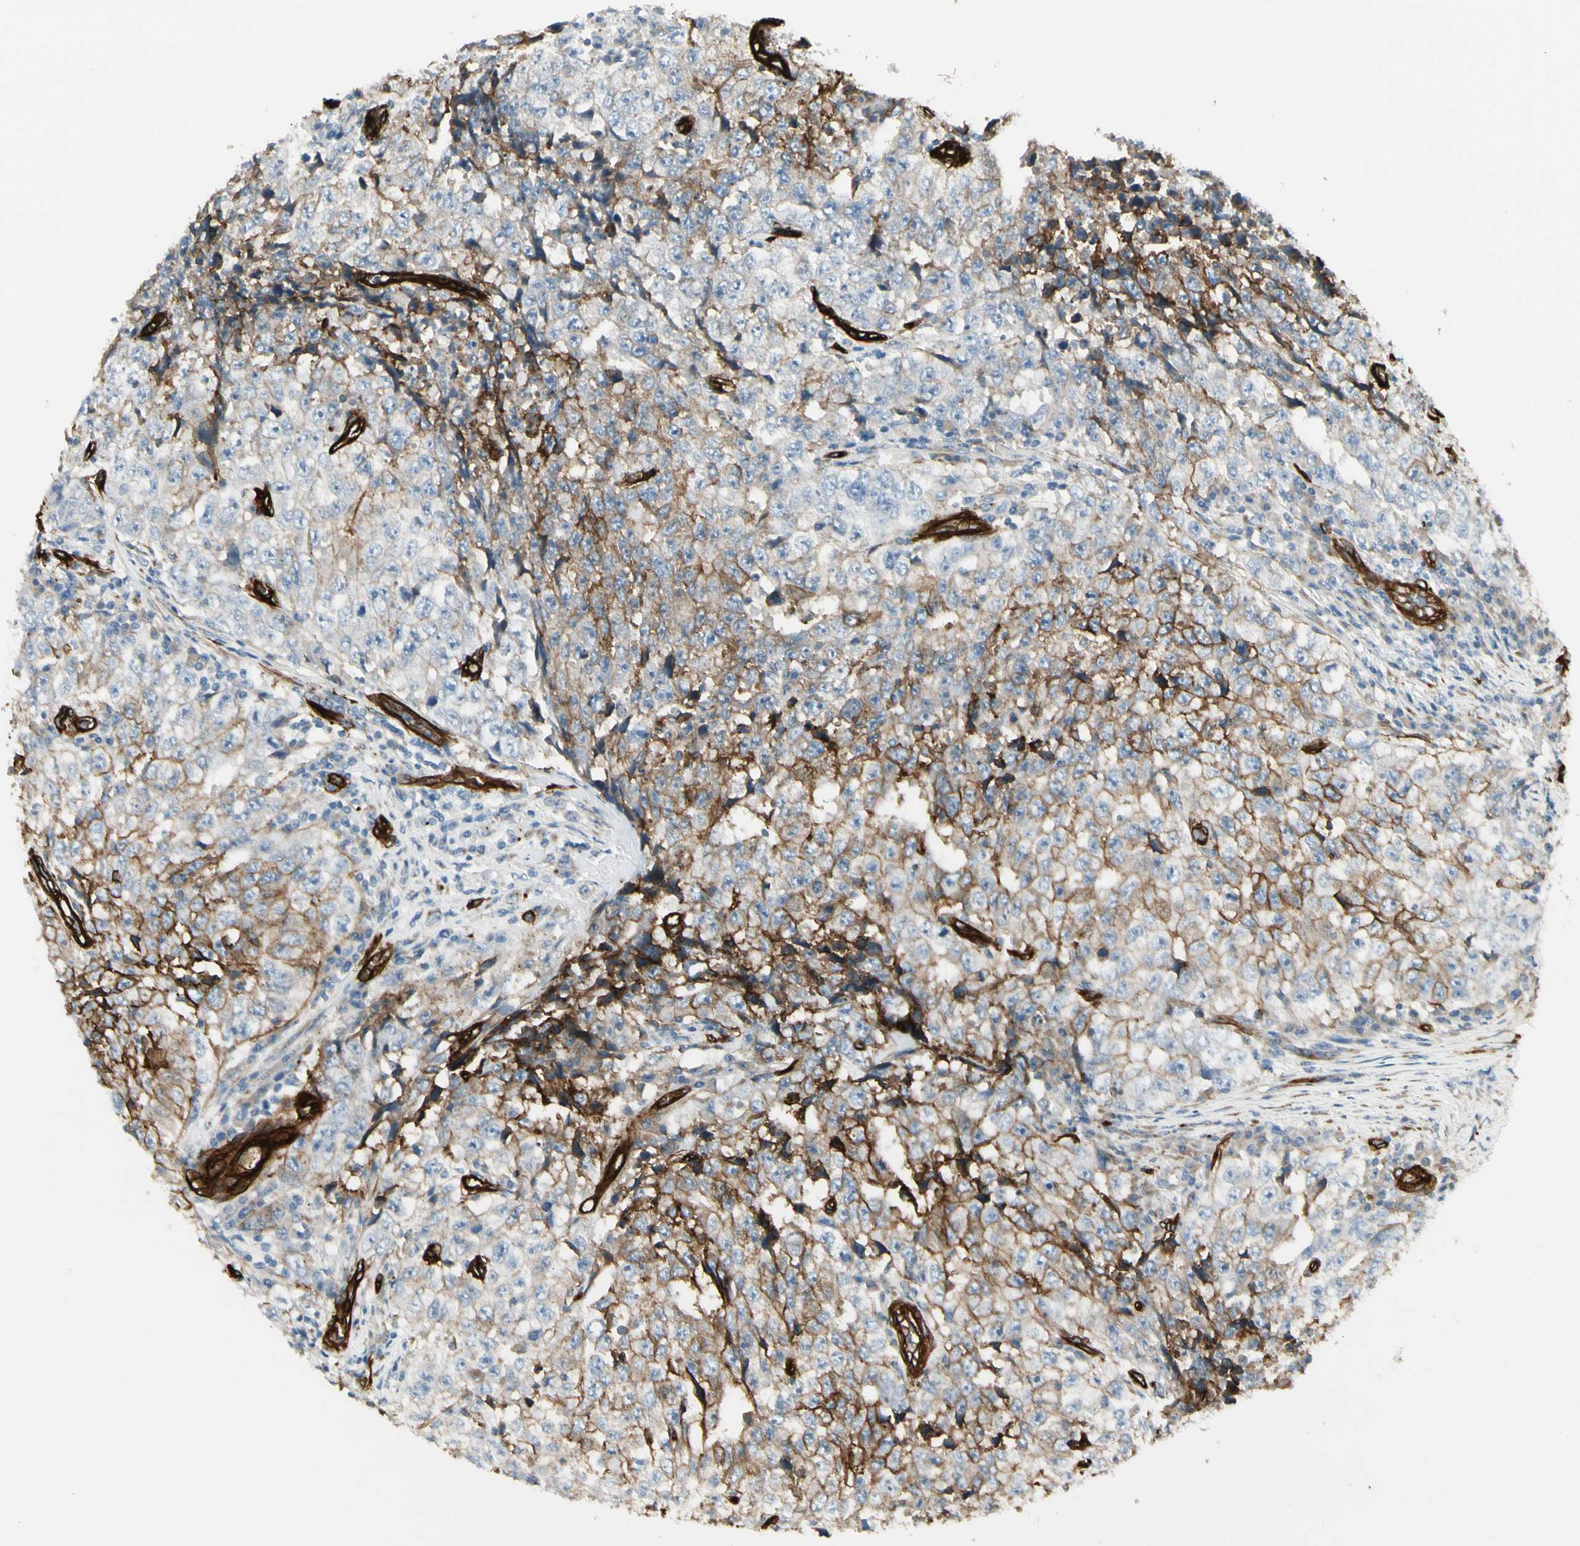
{"staining": {"intensity": "moderate", "quantity": "<25%", "location": "cytoplasmic/membranous"}, "tissue": "testis cancer", "cell_type": "Tumor cells", "image_type": "cancer", "snomed": [{"axis": "morphology", "description": "Necrosis, NOS"}, {"axis": "morphology", "description": "Carcinoma, Embryonal, NOS"}, {"axis": "topography", "description": "Testis"}], "caption": "Immunohistochemistry (DAB (3,3'-diaminobenzidine)) staining of testis embryonal carcinoma demonstrates moderate cytoplasmic/membranous protein expression in about <25% of tumor cells. The protein of interest is shown in brown color, while the nuclei are stained blue.", "gene": "MCAM", "patient": {"sex": "male", "age": 19}}